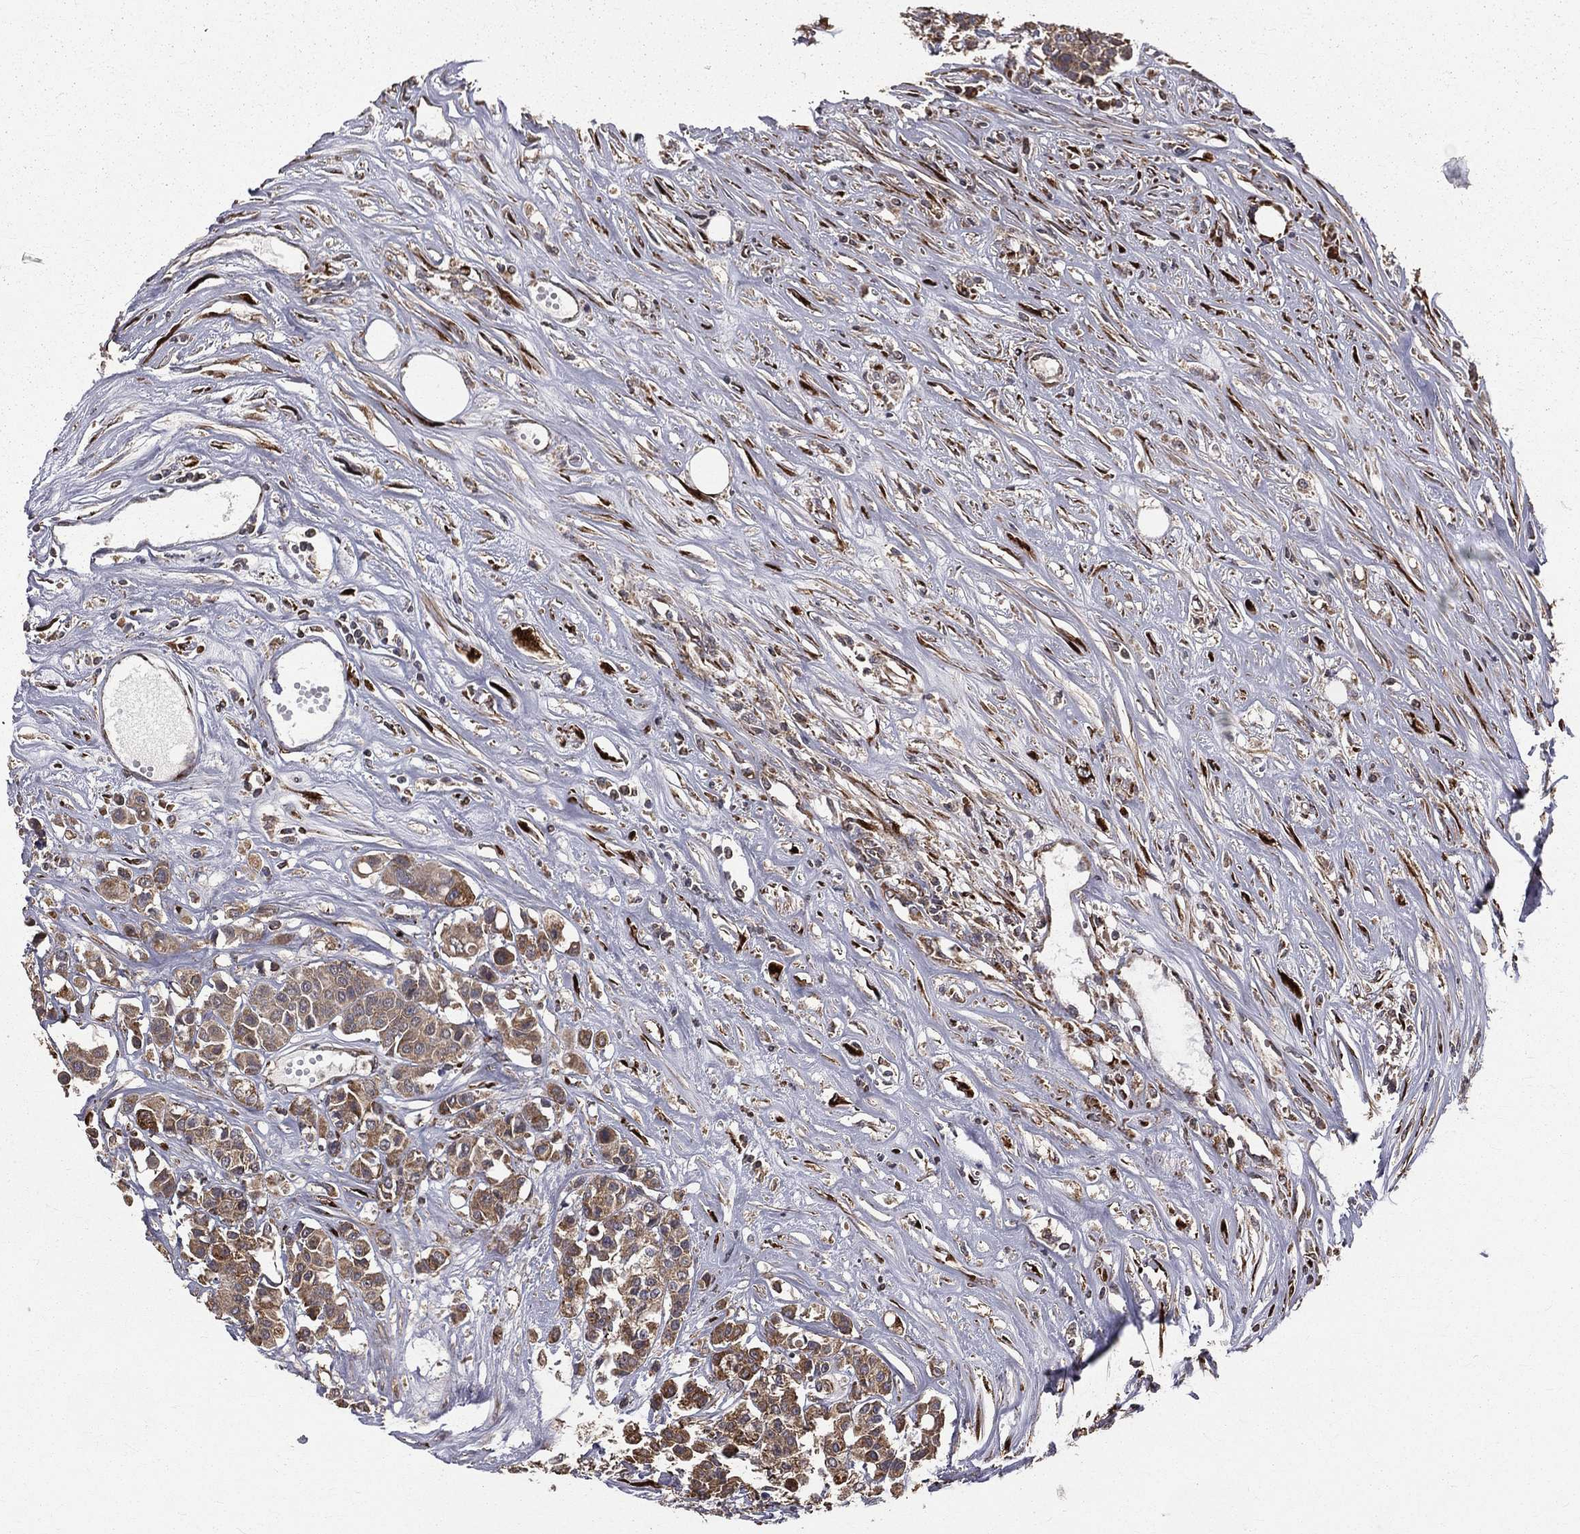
{"staining": {"intensity": "moderate", "quantity": "25%-75%", "location": "cytoplasmic/membranous"}, "tissue": "carcinoid", "cell_type": "Tumor cells", "image_type": "cancer", "snomed": [{"axis": "morphology", "description": "Carcinoid, malignant, NOS"}, {"axis": "topography", "description": "Colon"}], "caption": "Carcinoid (malignant) stained with immunohistochemistry shows moderate cytoplasmic/membranous expression in approximately 25%-75% of tumor cells. (DAB (3,3'-diaminobenzidine) = brown stain, brightfield microscopy at high magnification).", "gene": "OLFML1", "patient": {"sex": "male", "age": 81}}